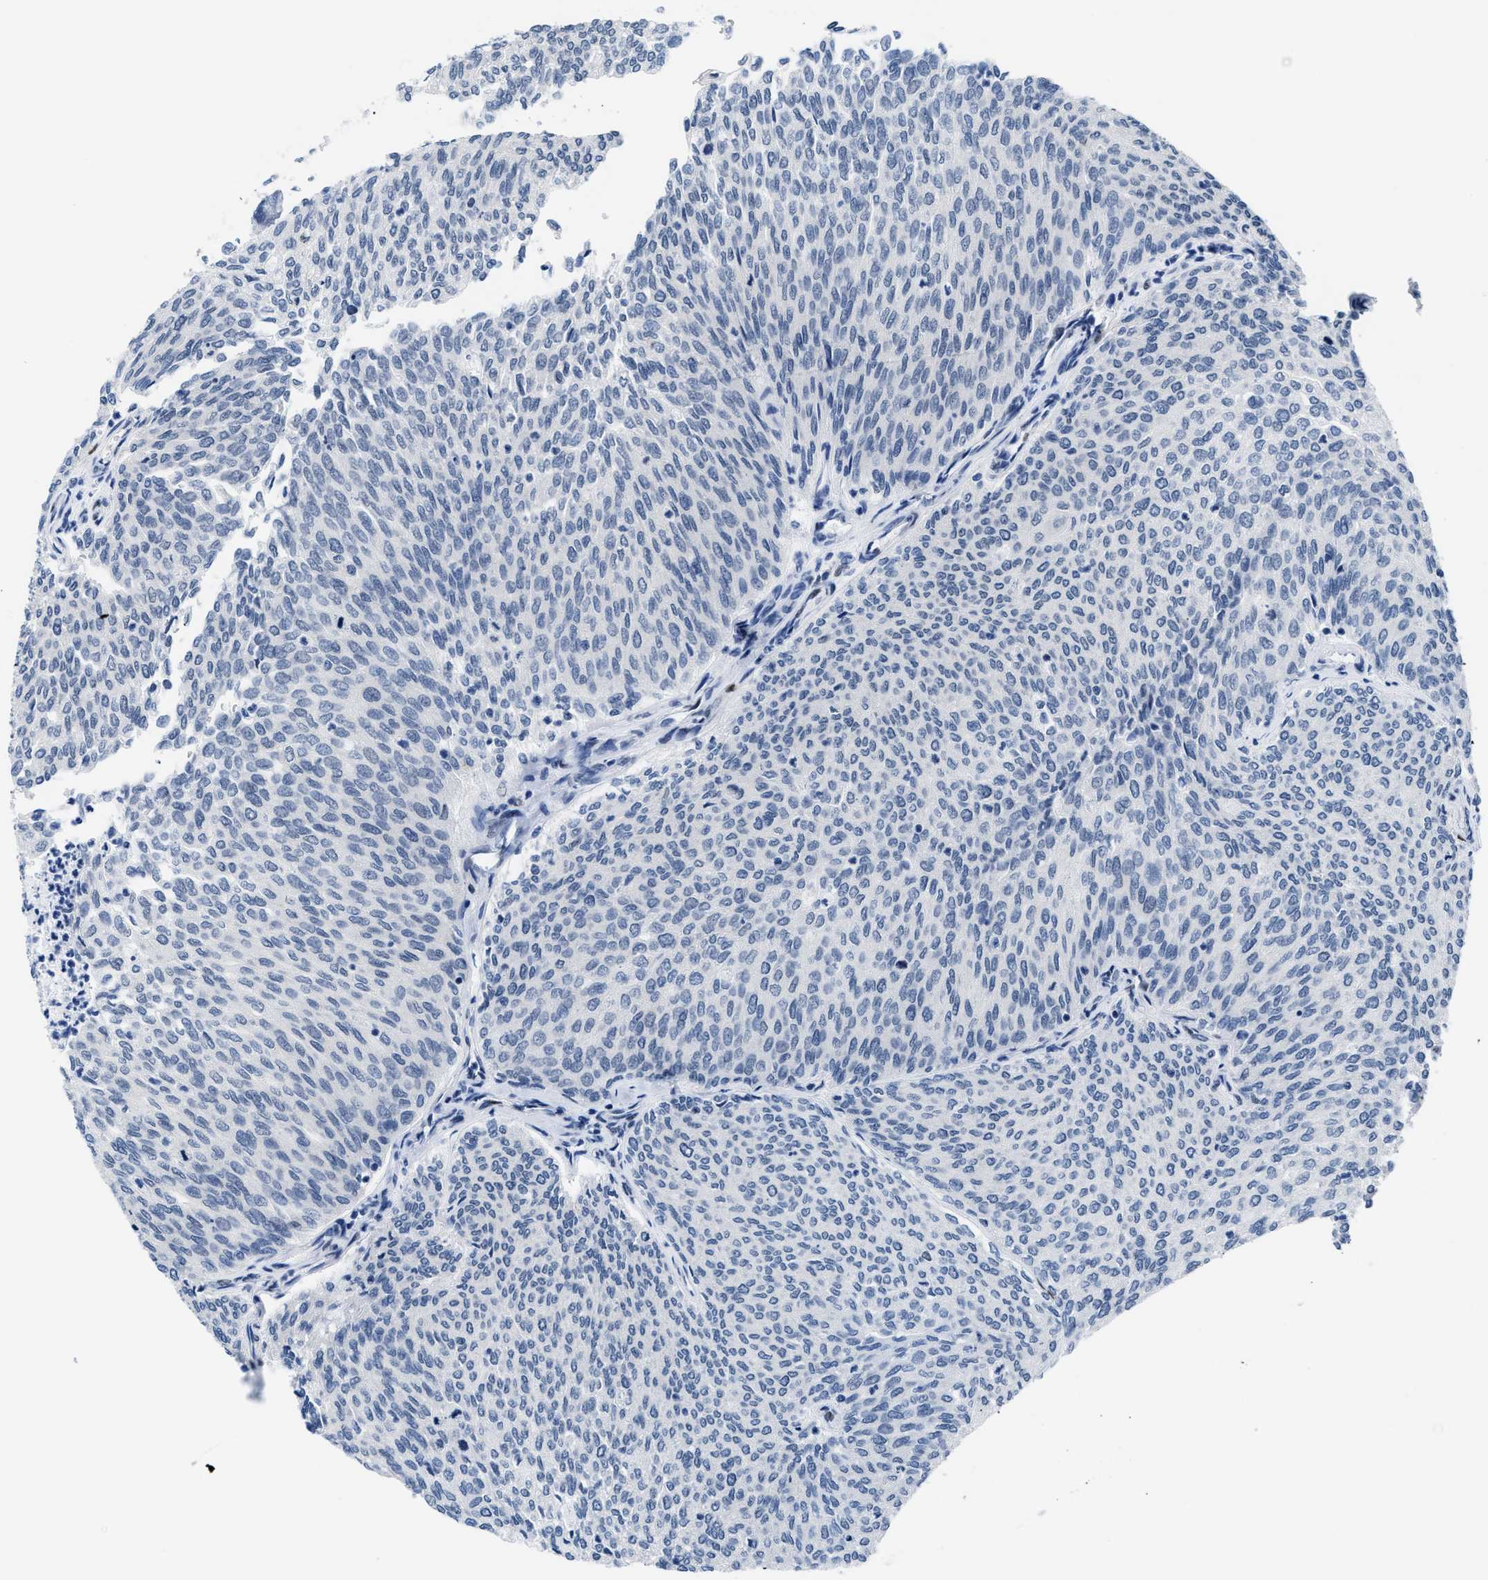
{"staining": {"intensity": "negative", "quantity": "none", "location": "none"}, "tissue": "urothelial cancer", "cell_type": "Tumor cells", "image_type": "cancer", "snomed": [{"axis": "morphology", "description": "Urothelial carcinoma, Low grade"}, {"axis": "topography", "description": "Urinary bladder"}], "caption": "This is an IHC histopathology image of human low-grade urothelial carcinoma. There is no expression in tumor cells.", "gene": "CTBP1", "patient": {"sex": "female", "age": 79}}